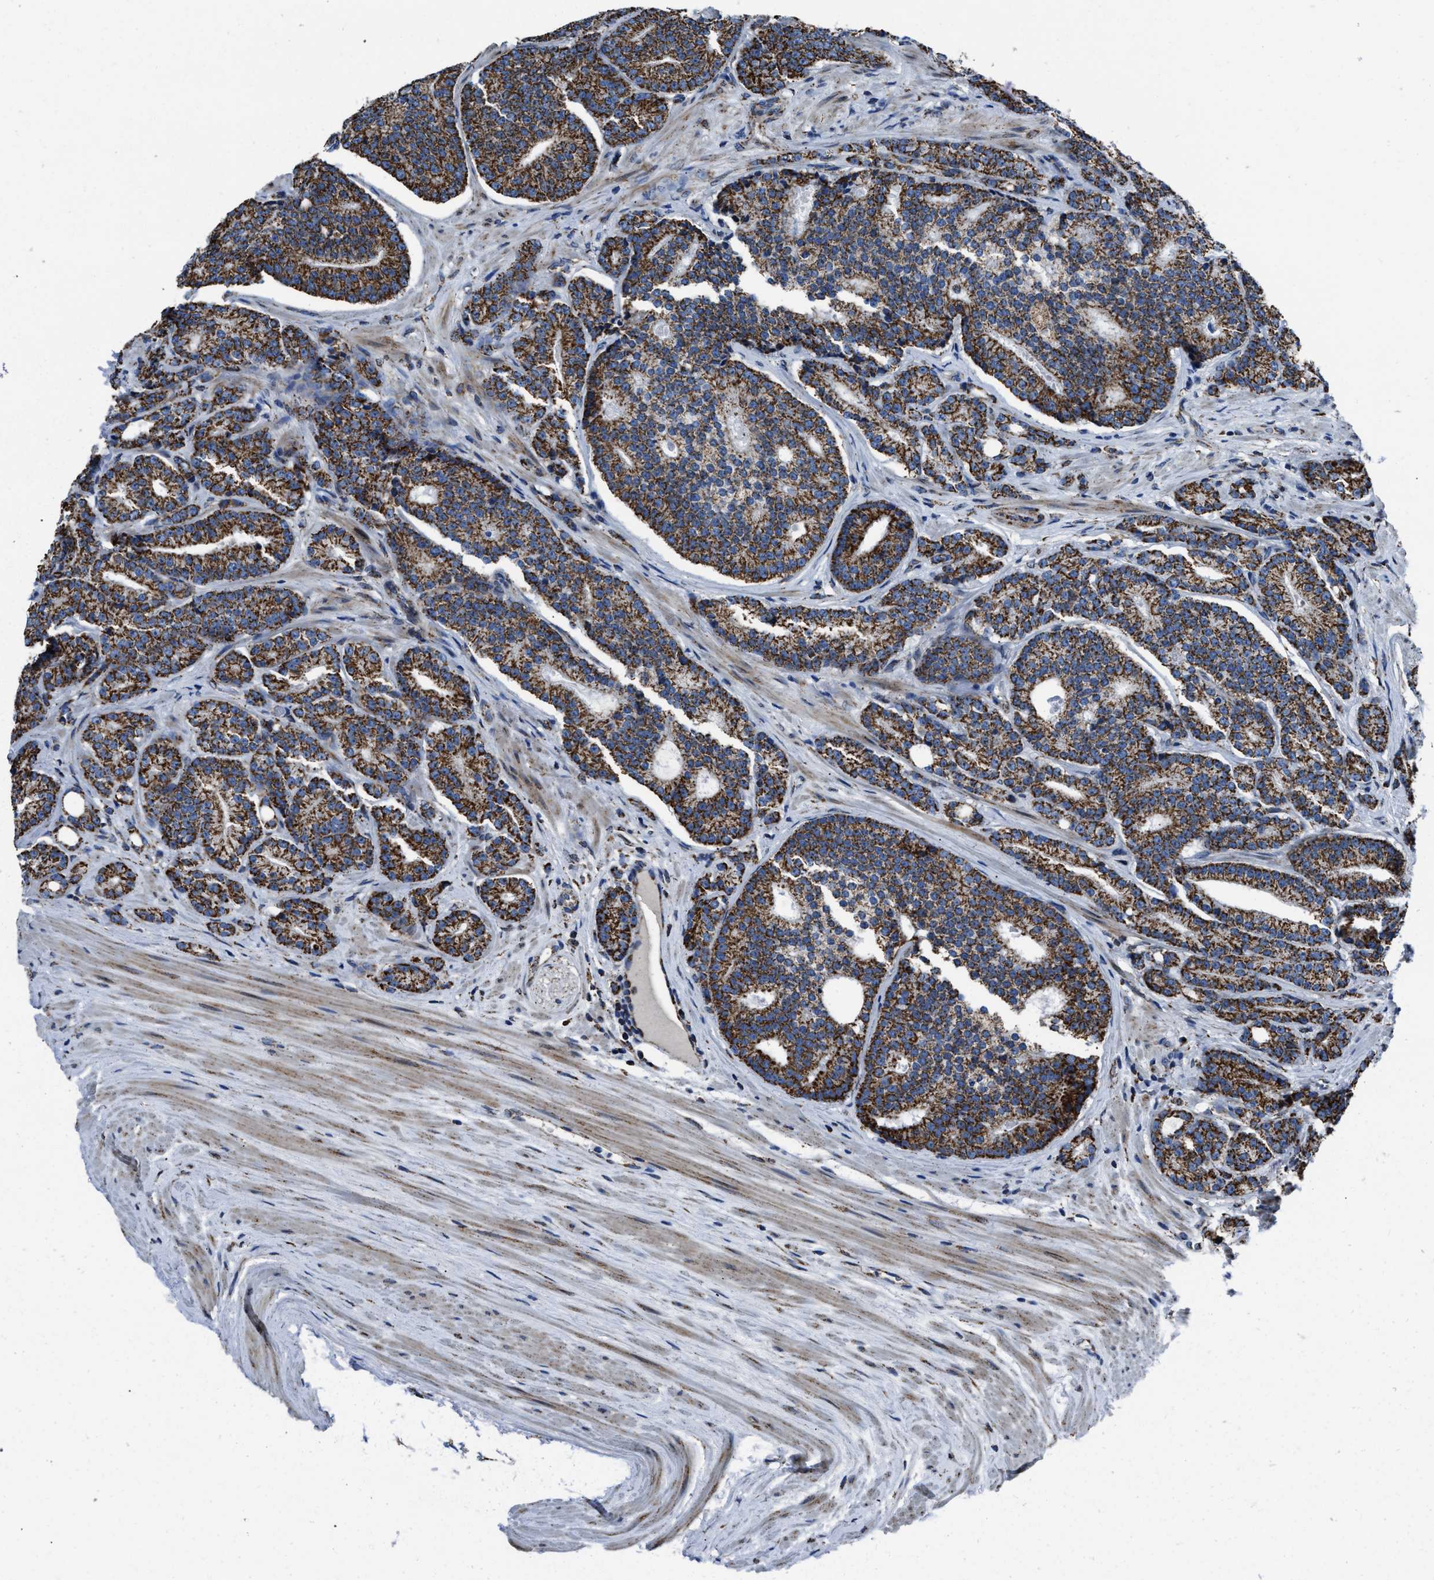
{"staining": {"intensity": "strong", "quantity": ">75%", "location": "cytoplasmic/membranous"}, "tissue": "prostate cancer", "cell_type": "Tumor cells", "image_type": "cancer", "snomed": [{"axis": "morphology", "description": "Adenocarcinoma, High grade"}, {"axis": "topography", "description": "Prostate"}], "caption": "High-grade adenocarcinoma (prostate) was stained to show a protein in brown. There is high levels of strong cytoplasmic/membranous expression in about >75% of tumor cells.", "gene": "NSD3", "patient": {"sex": "male", "age": 61}}